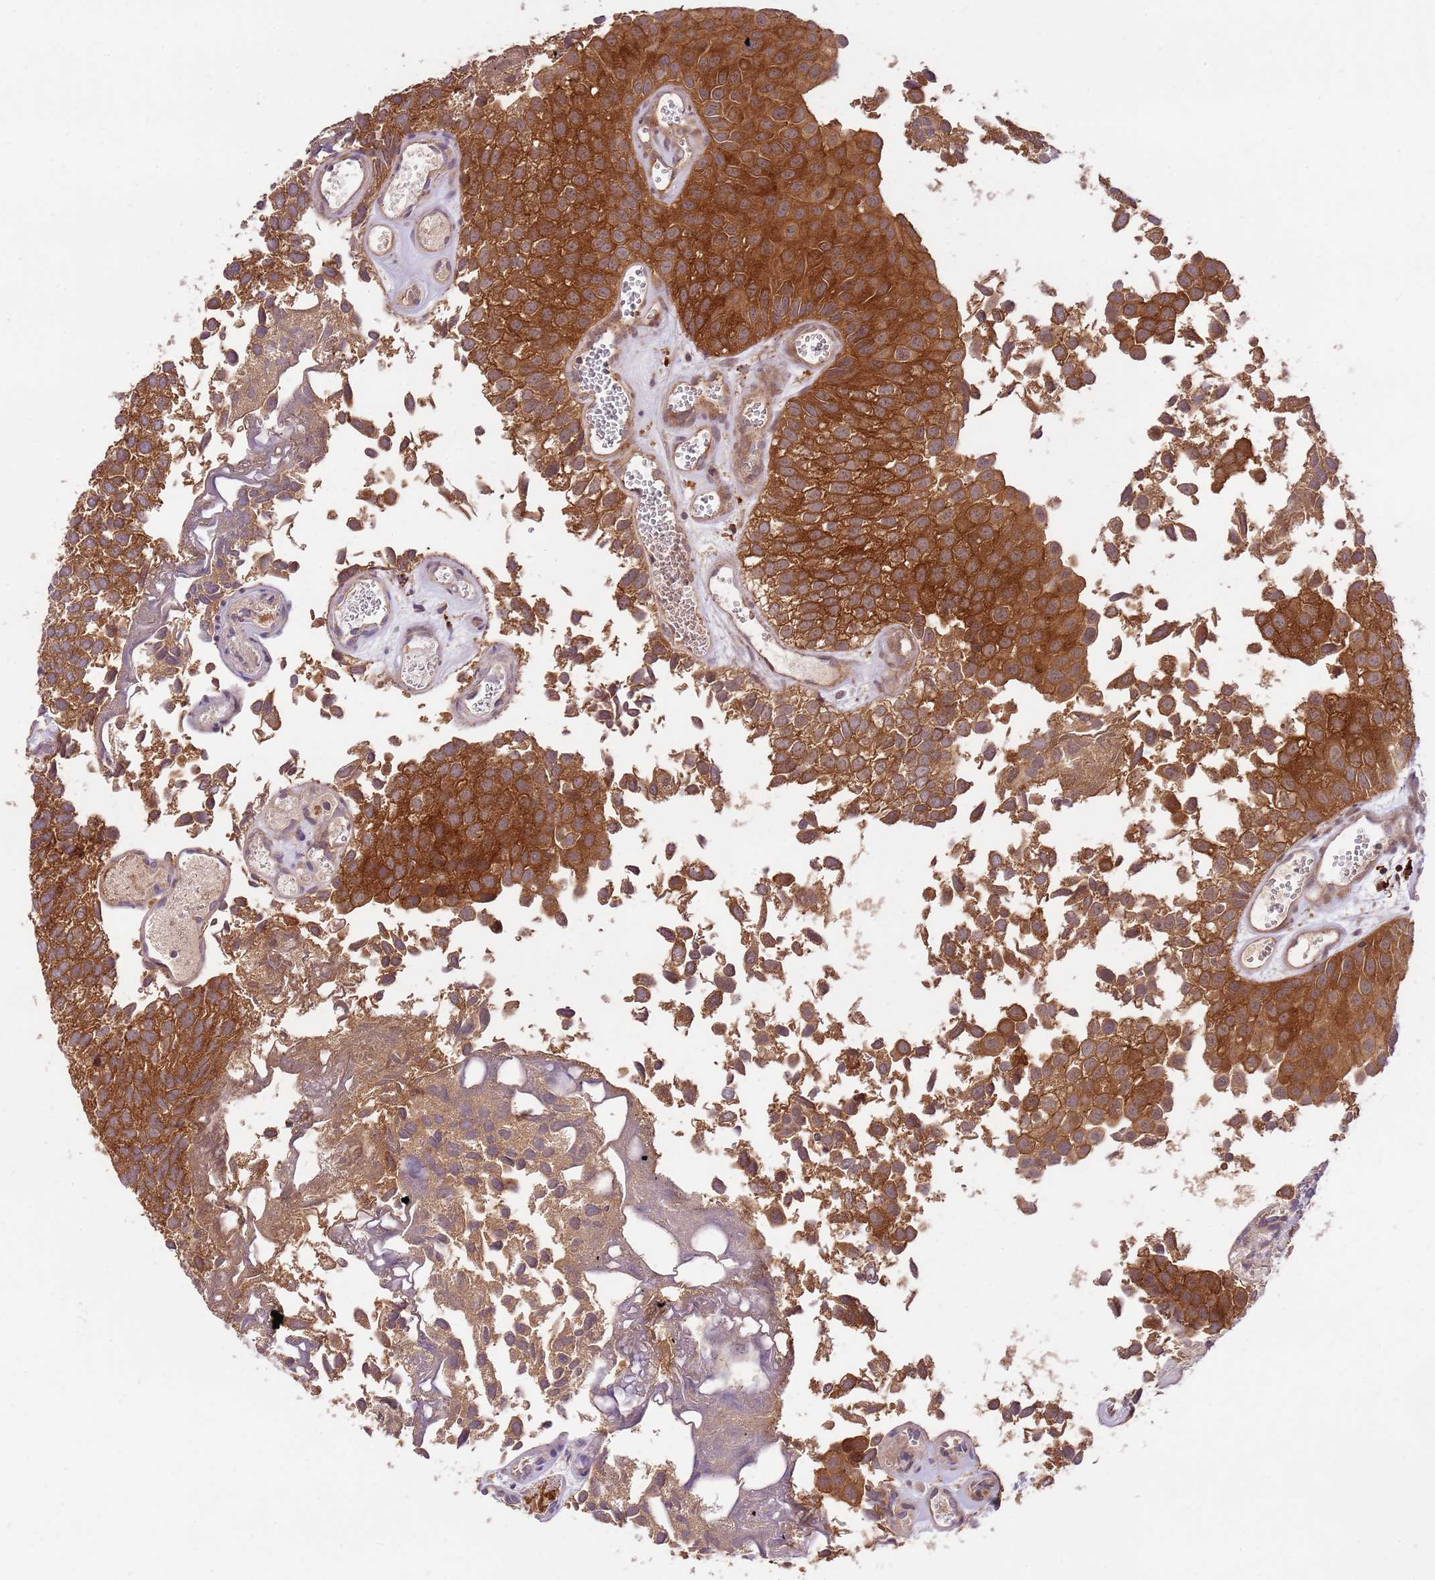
{"staining": {"intensity": "strong", "quantity": ">75%", "location": "cytoplasmic/membranous"}, "tissue": "urothelial cancer", "cell_type": "Tumor cells", "image_type": "cancer", "snomed": [{"axis": "morphology", "description": "Urothelial carcinoma, Low grade"}, {"axis": "topography", "description": "Urinary bladder"}], "caption": "Strong cytoplasmic/membranous protein positivity is appreciated in approximately >75% of tumor cells in urothelial cancer. Using DAB (brown) and hematoxylin (blue) stains, captured at high magnification using brightfield microscopy.", "gene": "GAREM1", "patient": {"sex": "male", "age": 88}}